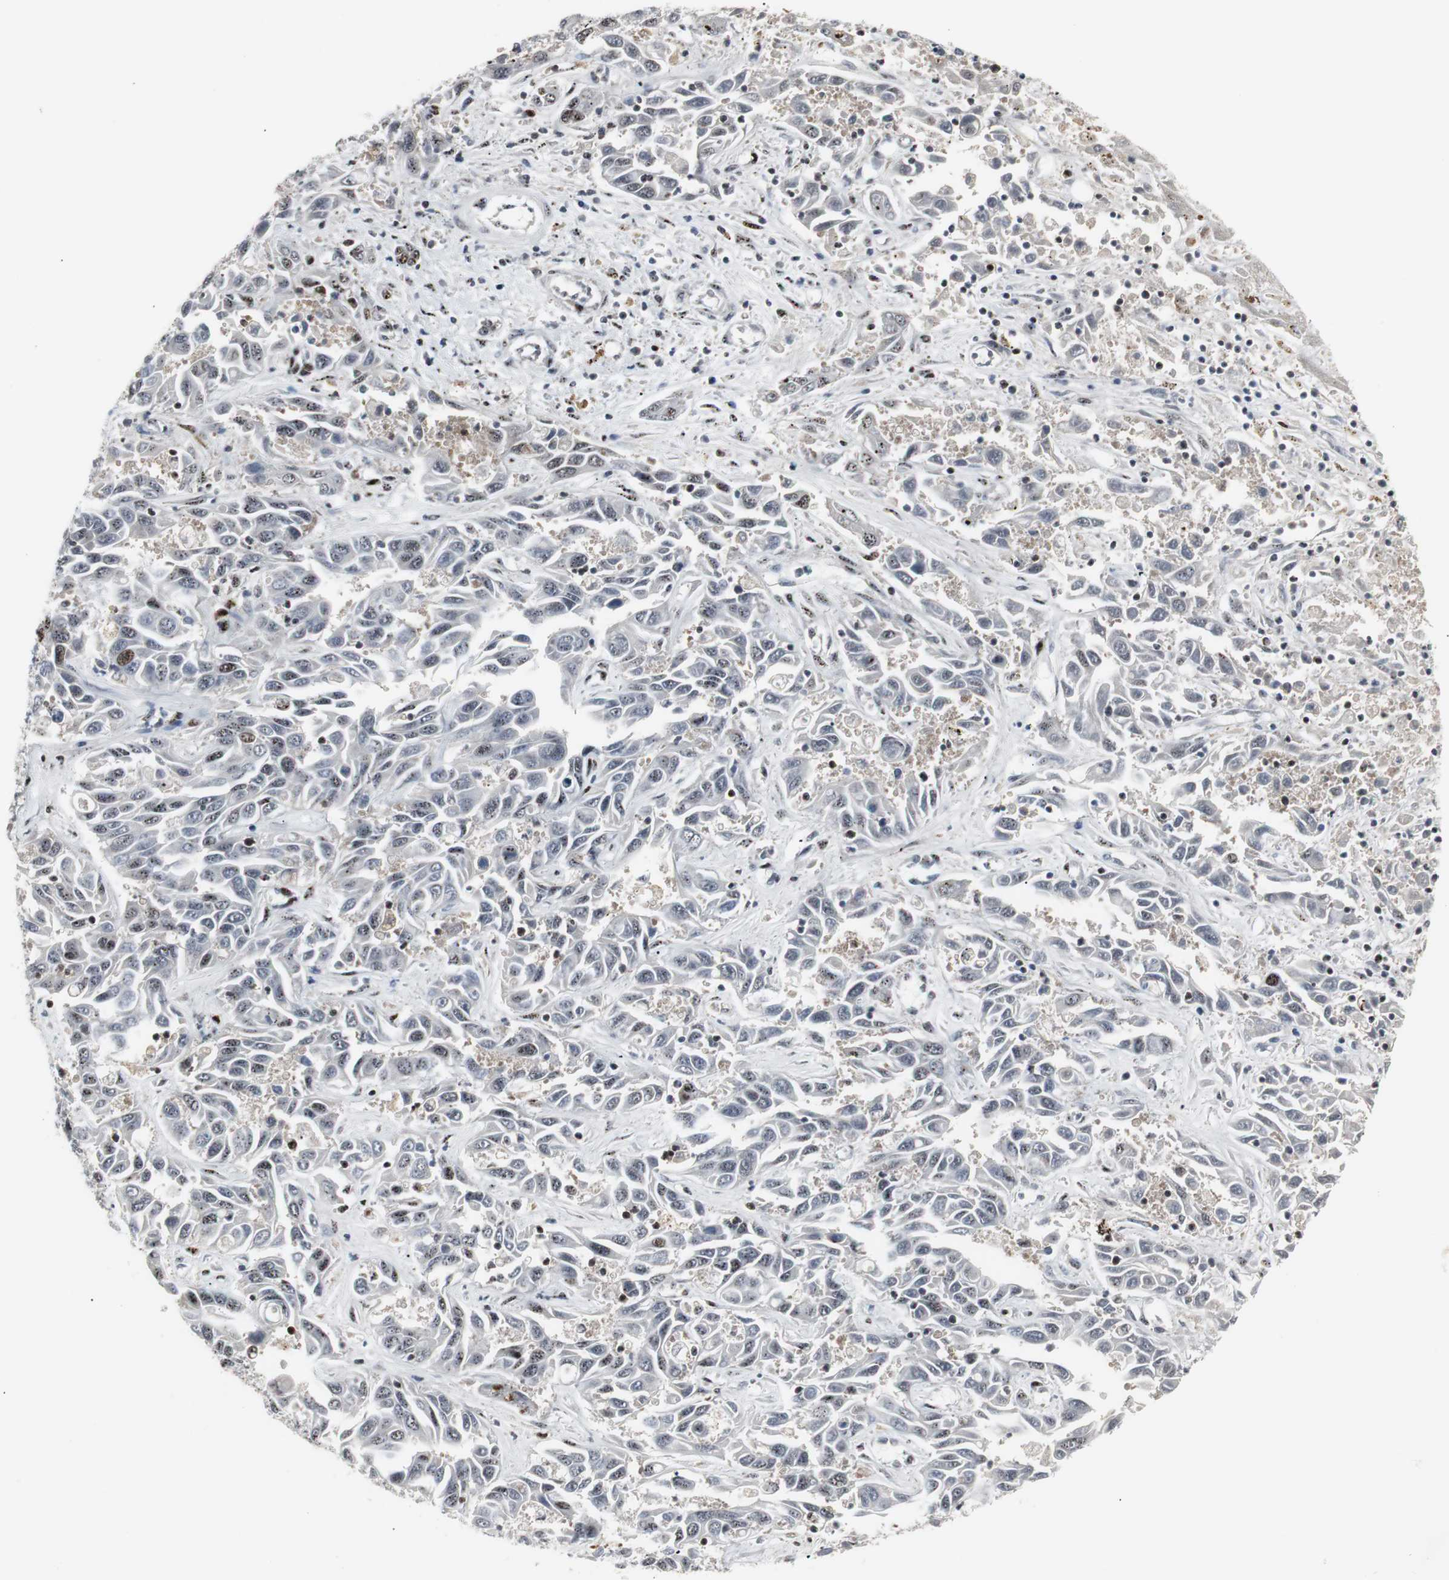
{"staining": {"intensity": "moderate", "quantity": "25%-75%", "location": "nuclear"}, "tissue": "liver cancer", "cell_type": "Tumor cells", "image_type": "cancer", "snomed": [{"axis": "morphology", "description": "Cholangiocarcinoma"}, {"axis": "topography", "description": "Liver"}], "caption": "Liver cancer (cholangiocarcinoma) tissue shows moderate nuclear staining in about 25%-75% of tumor cells", "gene": "GRK2", "patient": {"sex": "female", "age": 52}}